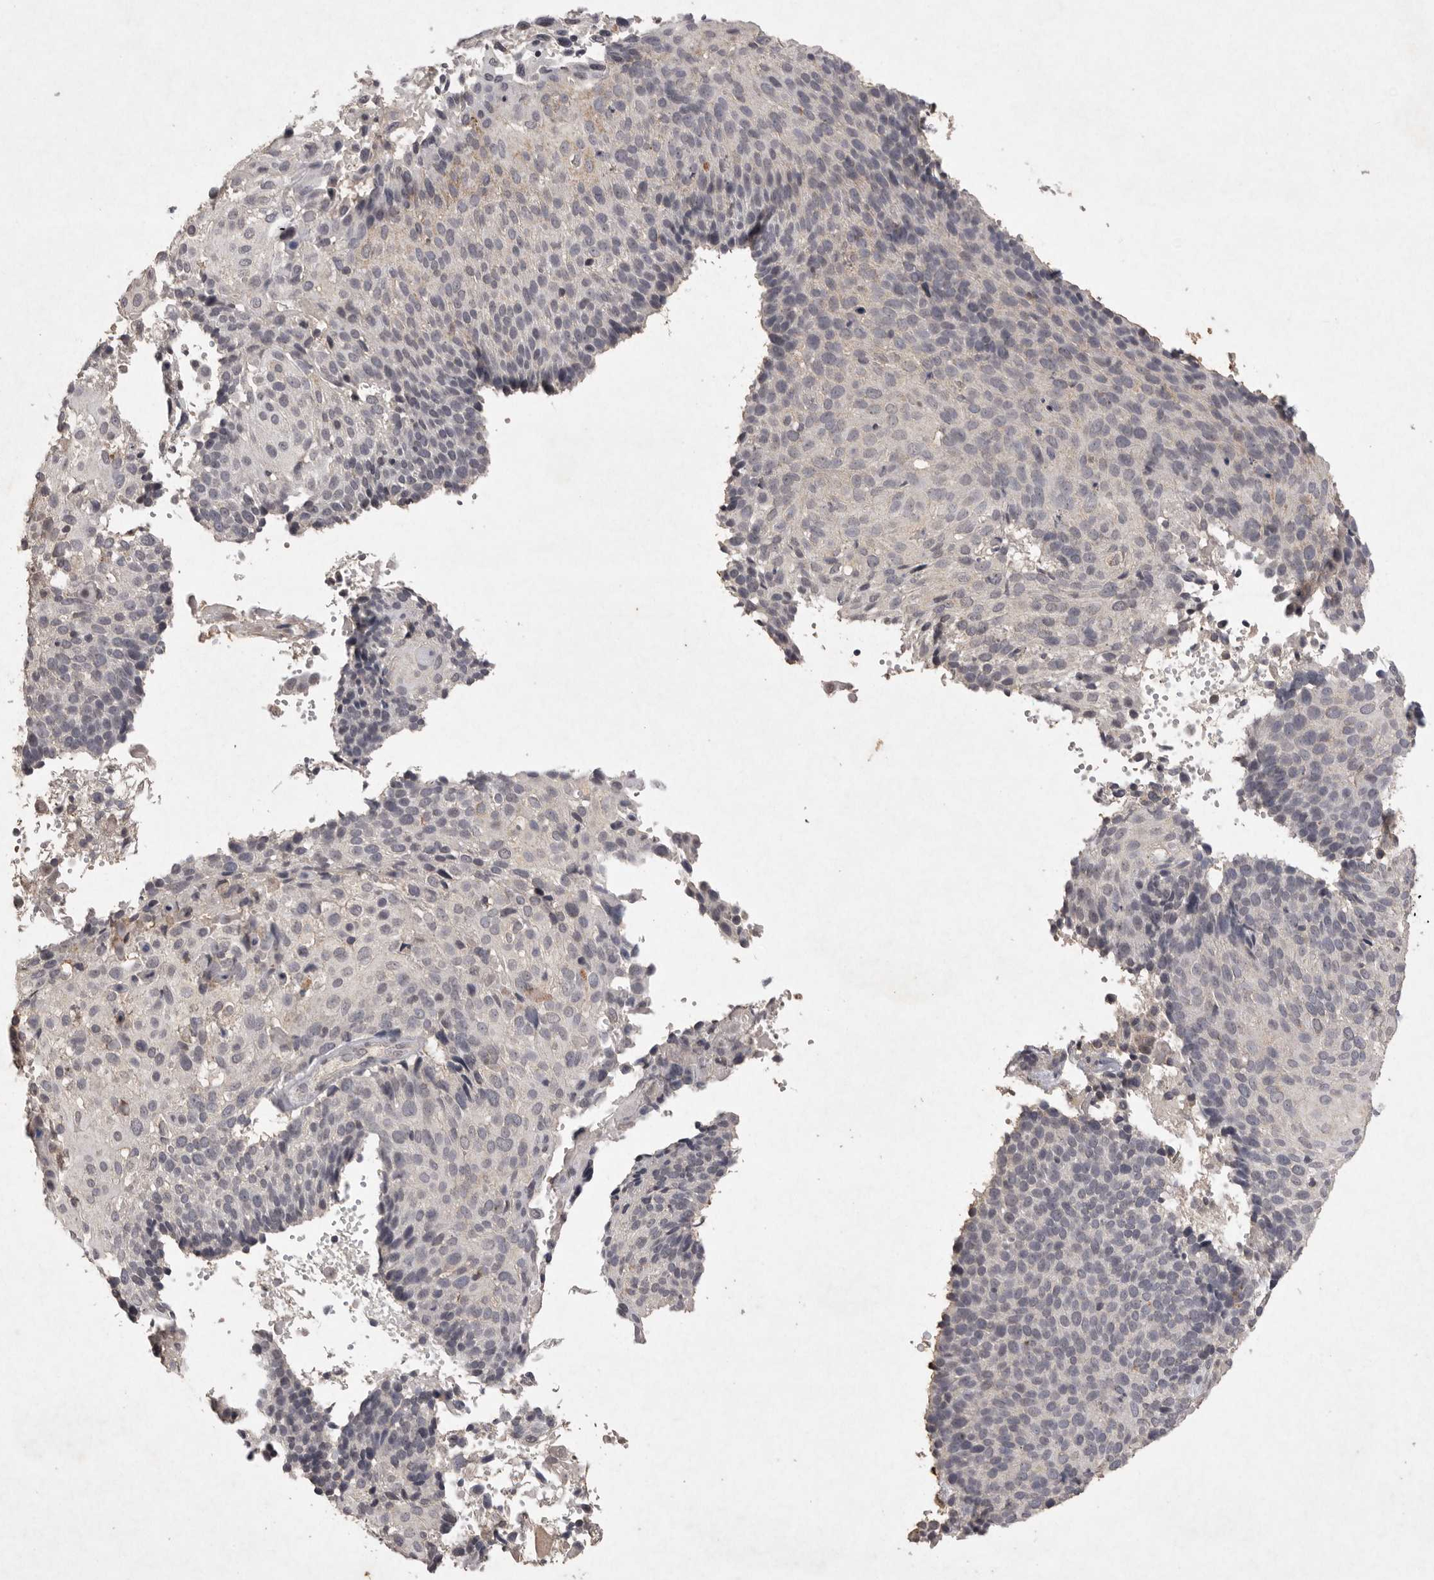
{"staining": {"intensity": "weak", "quantity": "<25%", "location": "cytoplasmic/membranous"}, "tissue": "cervical cancer", "cell_type": "Tumor cells", "image_type": "cancer", "snomed": [{"axis": "morphology", "description": "Squamous cell carcinoma, NOS"}, {"axis": "topography", "description": "Cervix"}], "caption": "Human squamous cell carcinoma (cervical) stained for a protein using immunohistochemistry (IHC) reveals no expression in tumor cells.", "gene": "APLNR", "patient": {"sex": "female", "age": 74}}